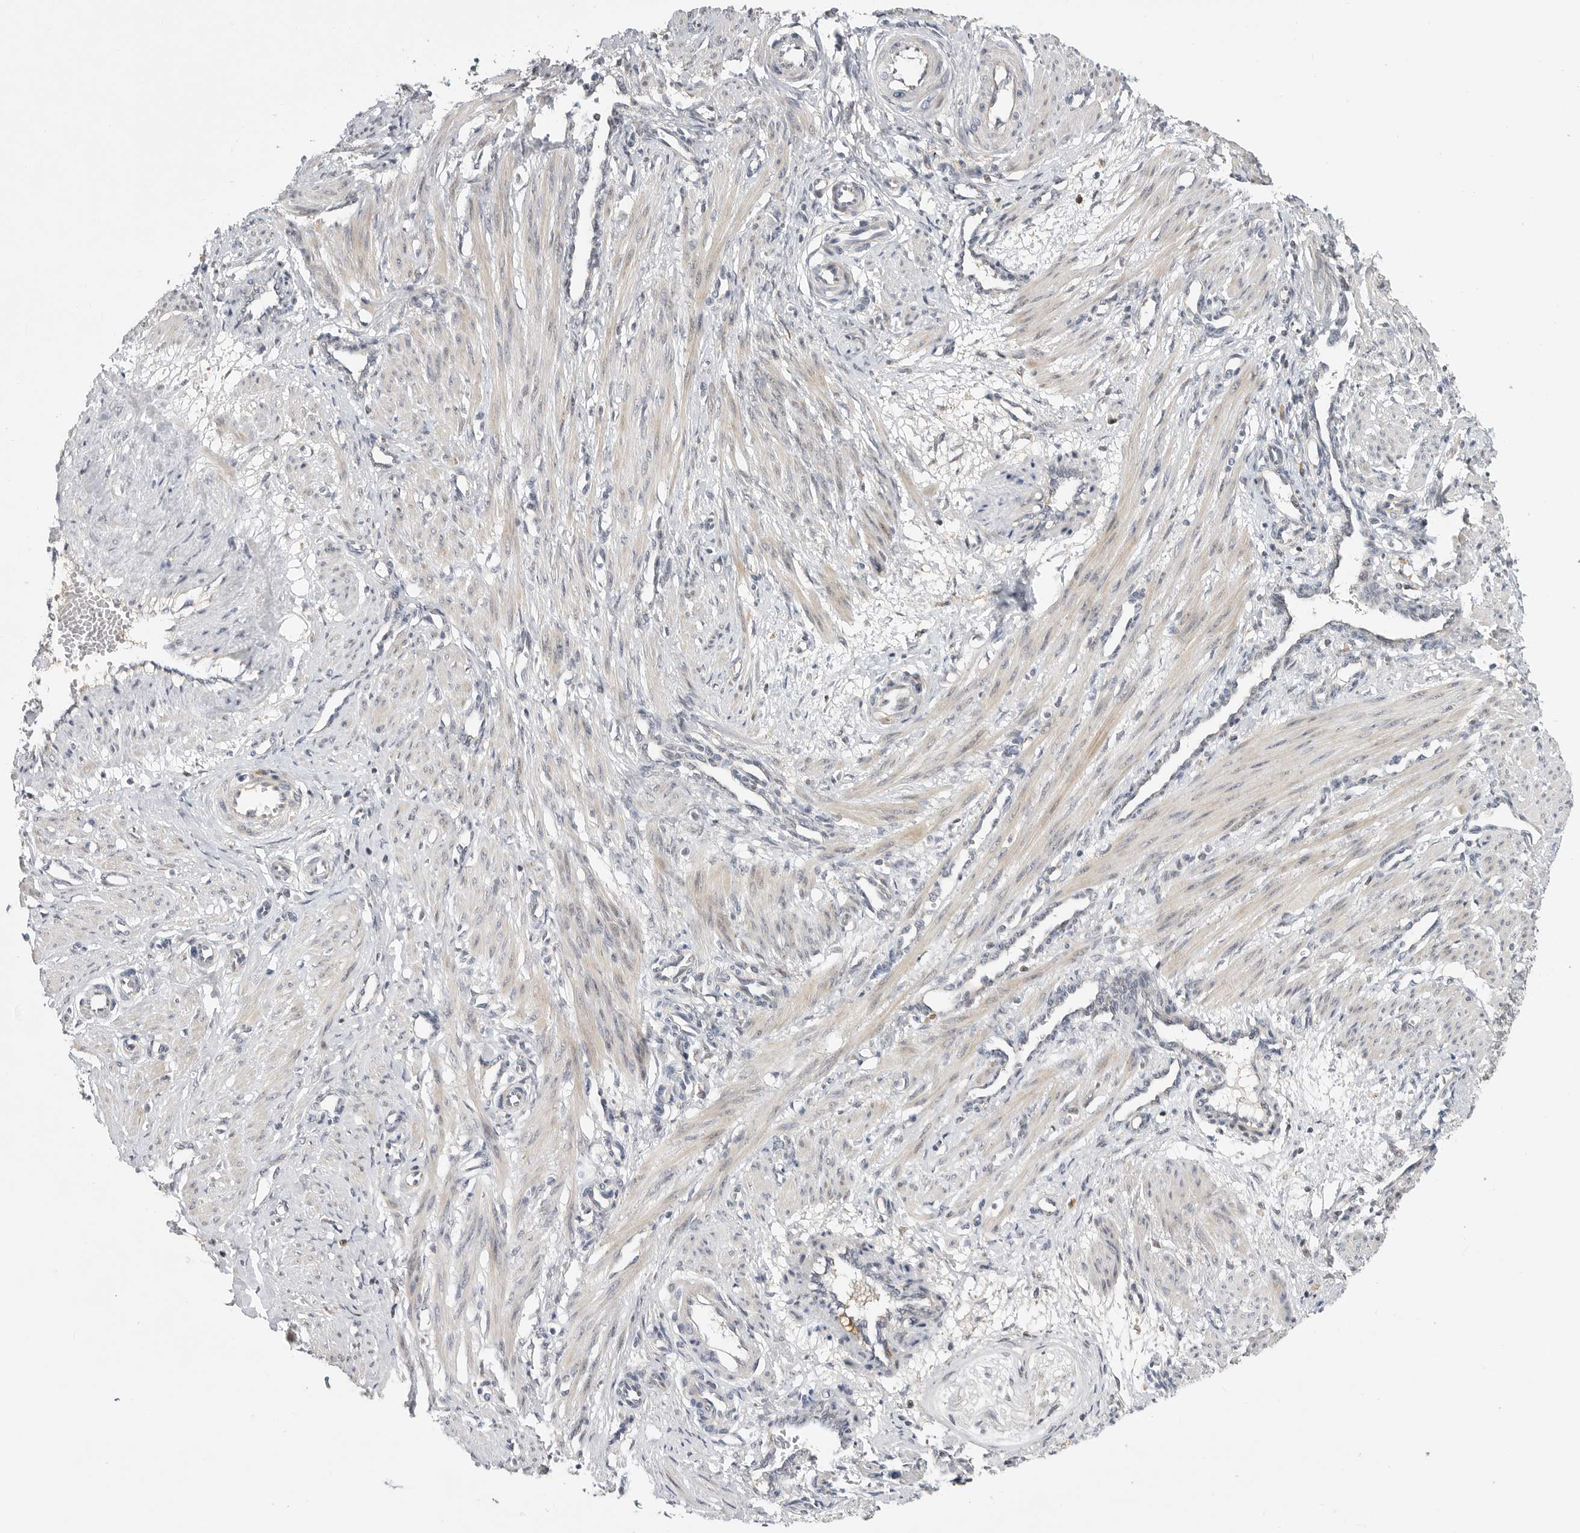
{"staining": {"intensity": "negative", "quantity": "none", "location": "none"}, "tissue": "smooth muscle", "cell_type": "Smooth muscle cells", "image_type": "normal", "snomed": [{"axis": "morphology", "description": "Normal tissue, NOS"}, {"axis": "topography", "description": "Endometrium"}], "caption": "The photomicrograph displays no significant expression in smooth muscle cells of smooth muscle. The staining was performed using DAB (3,3'-diaminobenzidine) to visualize the protein expression in brown, while the nuclei were stained in blue with hematoxylin (Magnification: 20x).", "gene": "CSNK1G3", "patient": {"sex": "female", "age": 33}}